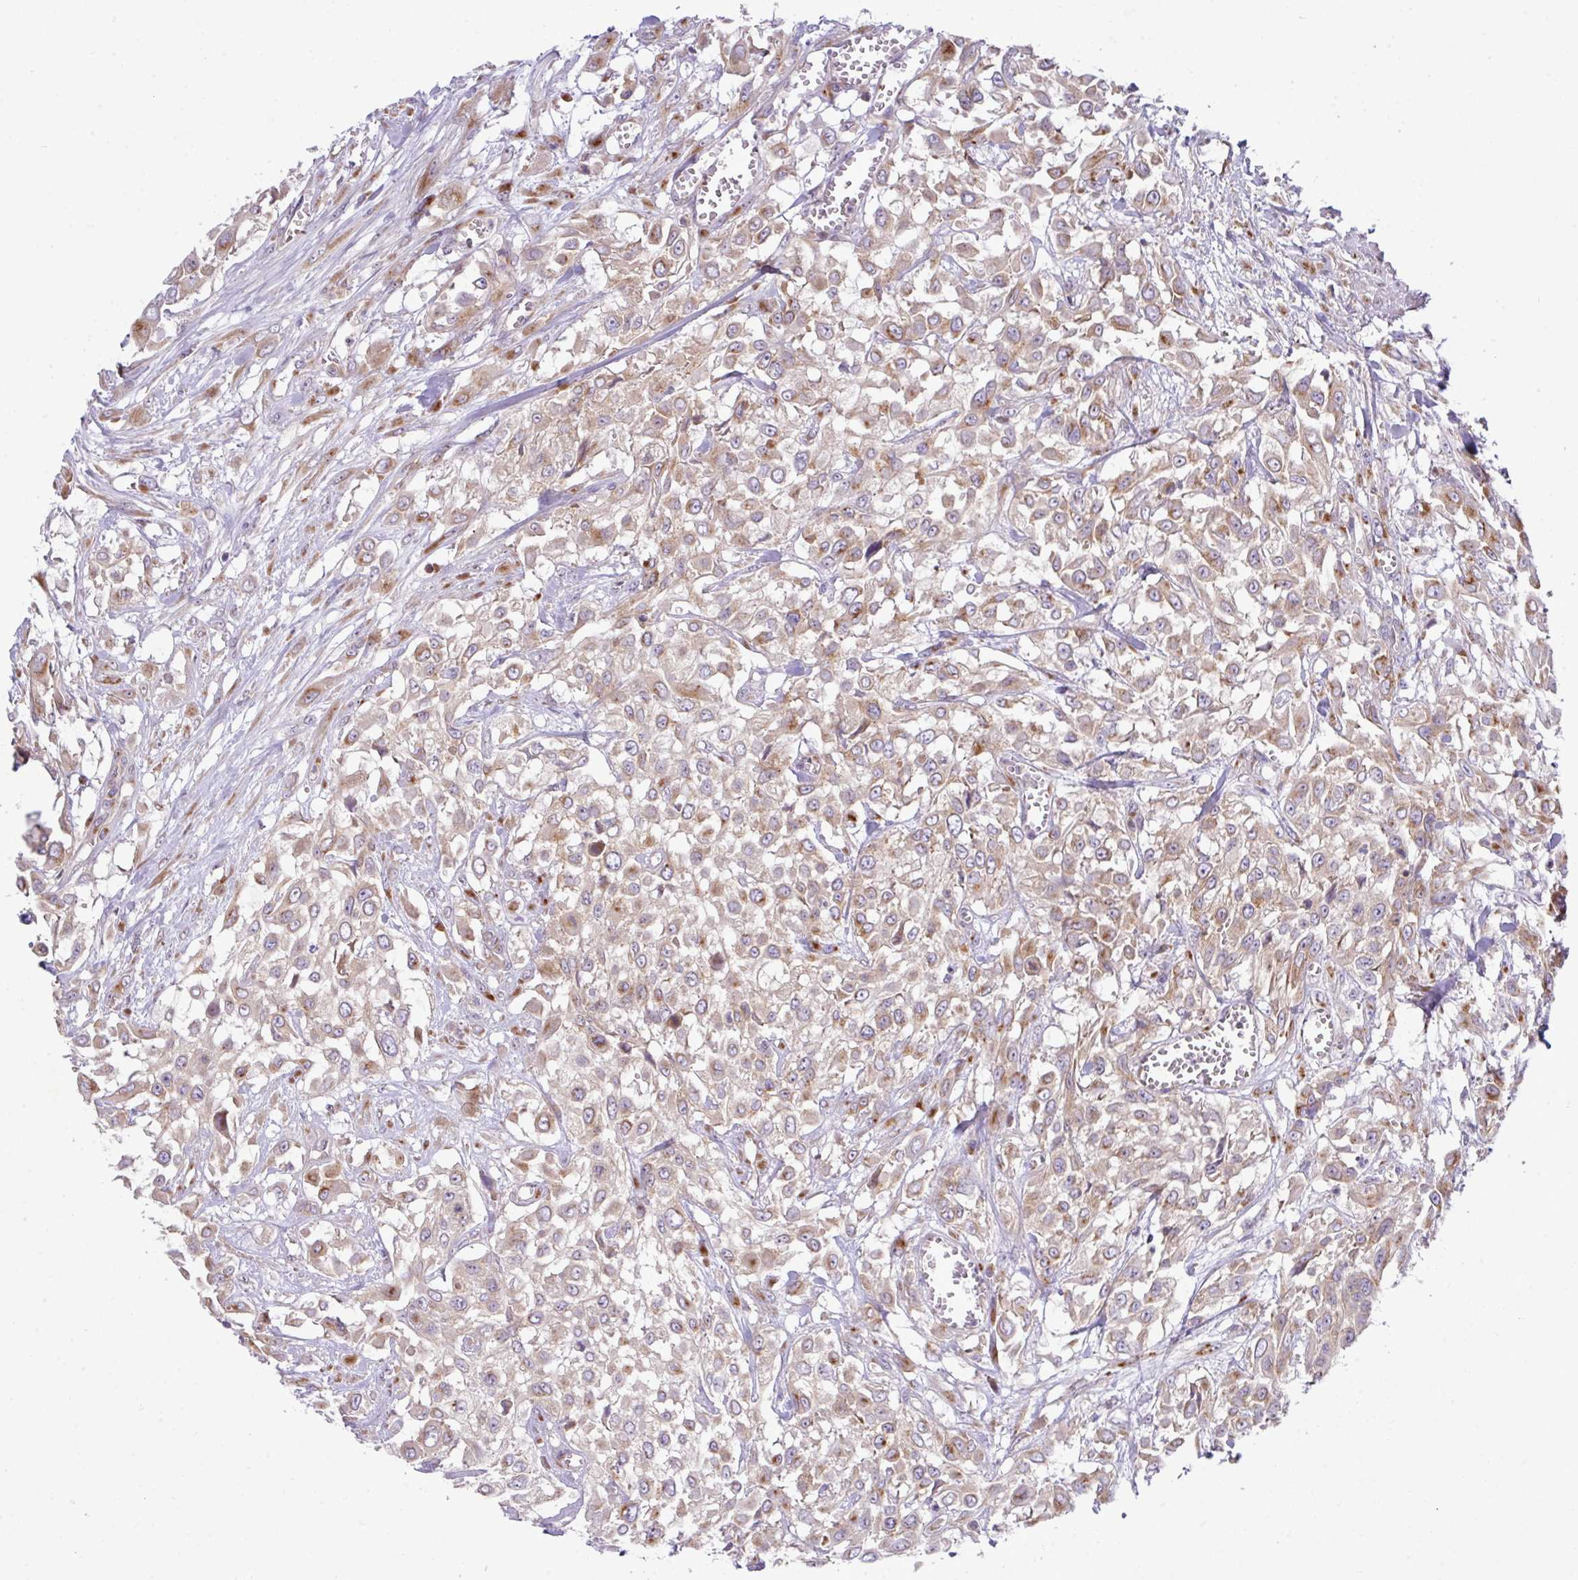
{"staining": {"intensity": "moderate", "quantity": "25%-75%", "location": "cytoplasmic/membranous"}, "tissue": "urothelial cancer", "cell_type": "Tumor cells", "image_type": "cancer", "snomed": [{"axis": "morphology", "description": "Urothelial carcinoma, High grade"}, {"axis": "topography", "description": "Urinary bladder"}], "caption": "Immunohistochemistry image of human urothelial cancer stained for a protein (brown), which exhibits medium levels of moderate cytoplasmic/membranous positivity in about 25%-75% of tumor cells.", "gene": "VTI1A", "patient": {"sex": "male", "age": 57}}